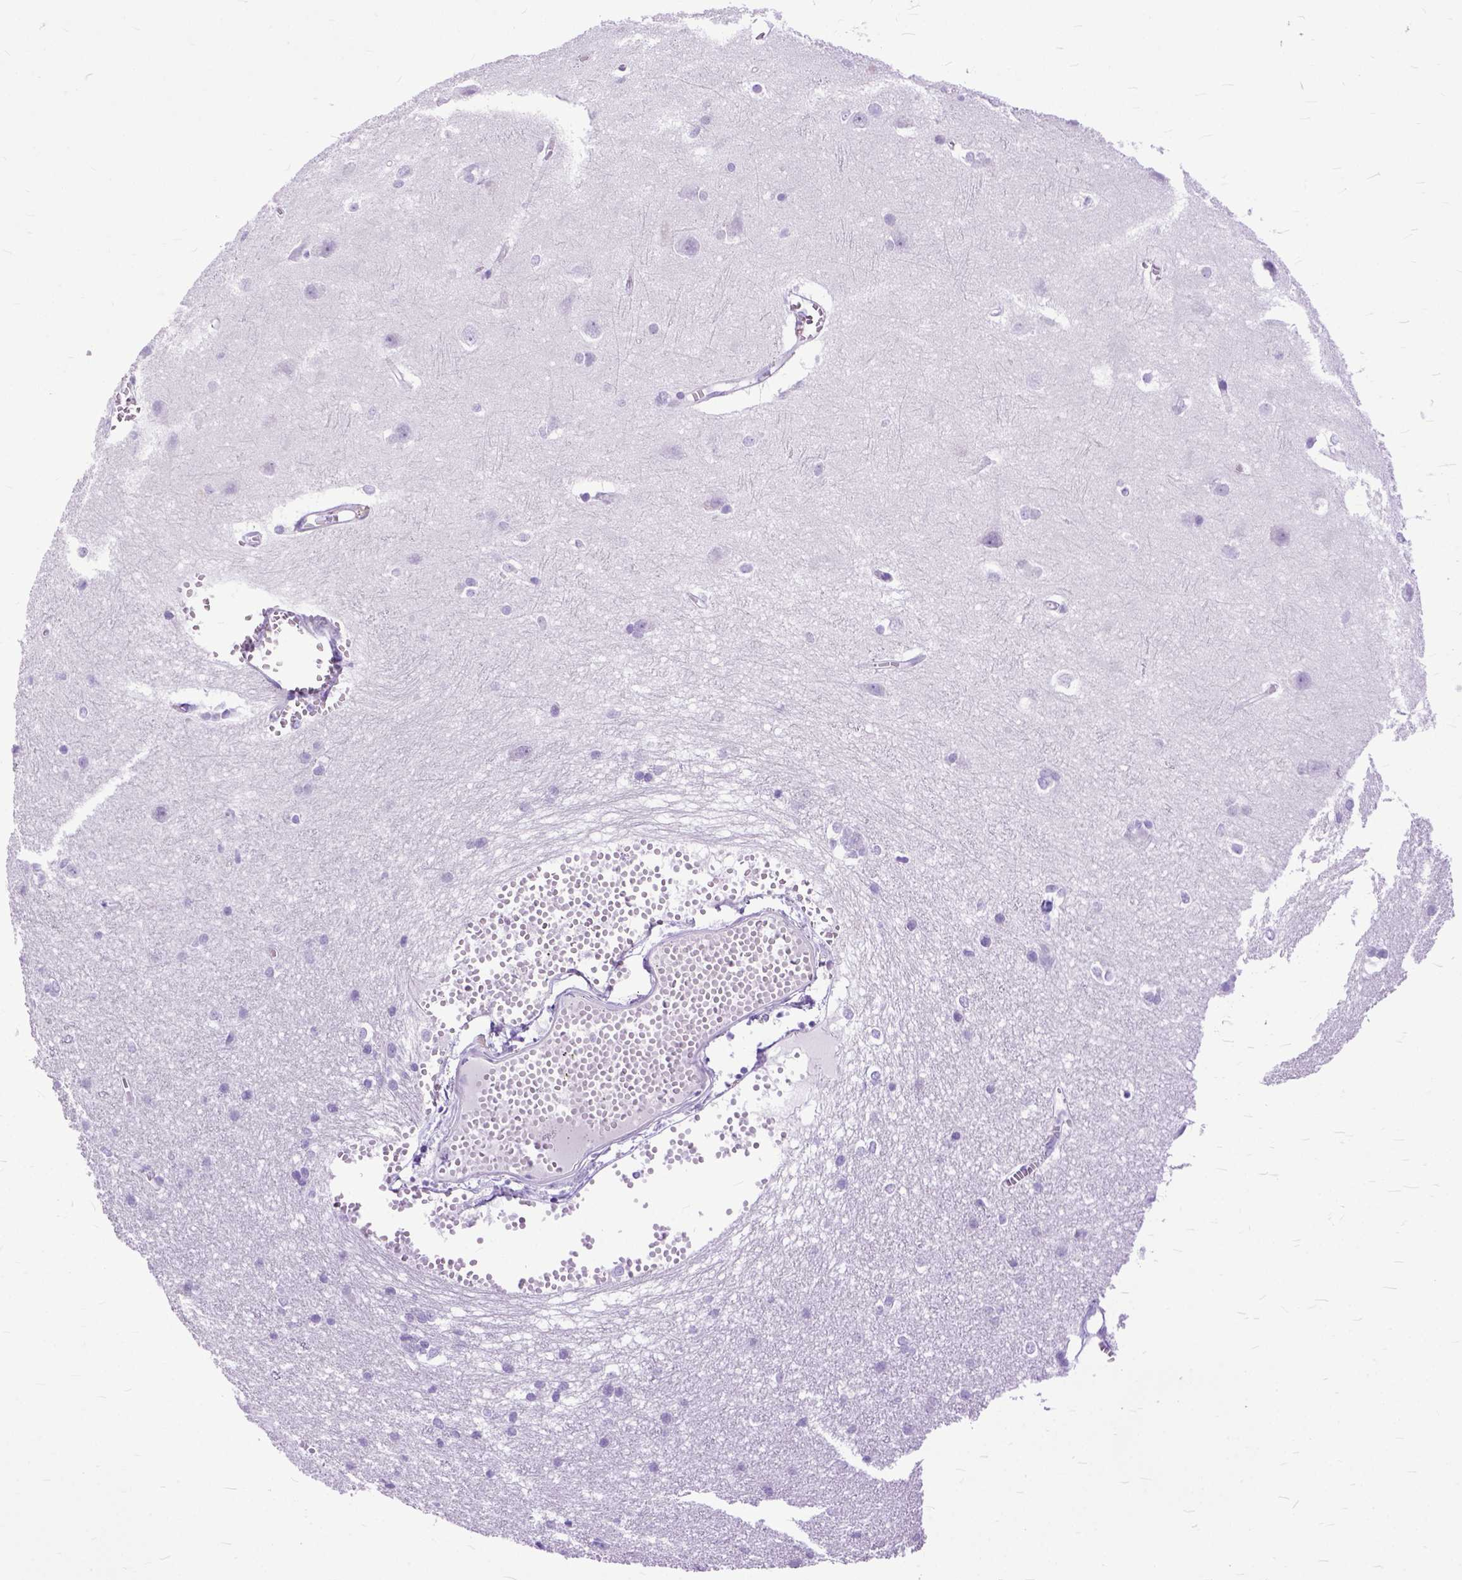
{"staining": {"intensity": "negative", "quantity": "none", "location": "none"}, "tissue": "cerebral cortex", "cell_type": "Endothelial cells", "image_type": "normal", "snomed": [{"axis": "morphology", "description": "Normal tissue, NOS"}, {"axis": "topography", "description": "Cerebral cortex"}], "caption": "Endothelial cells are negative for protein expression in benign human cerebral cortex. (Brightfield microscopy of DAB (3,3'-diaminobenzidine) immunohistochemistry (IHC) at high magnification).", "gene": "GNGT1", "patient": {"sex": "male", "age": 37}}